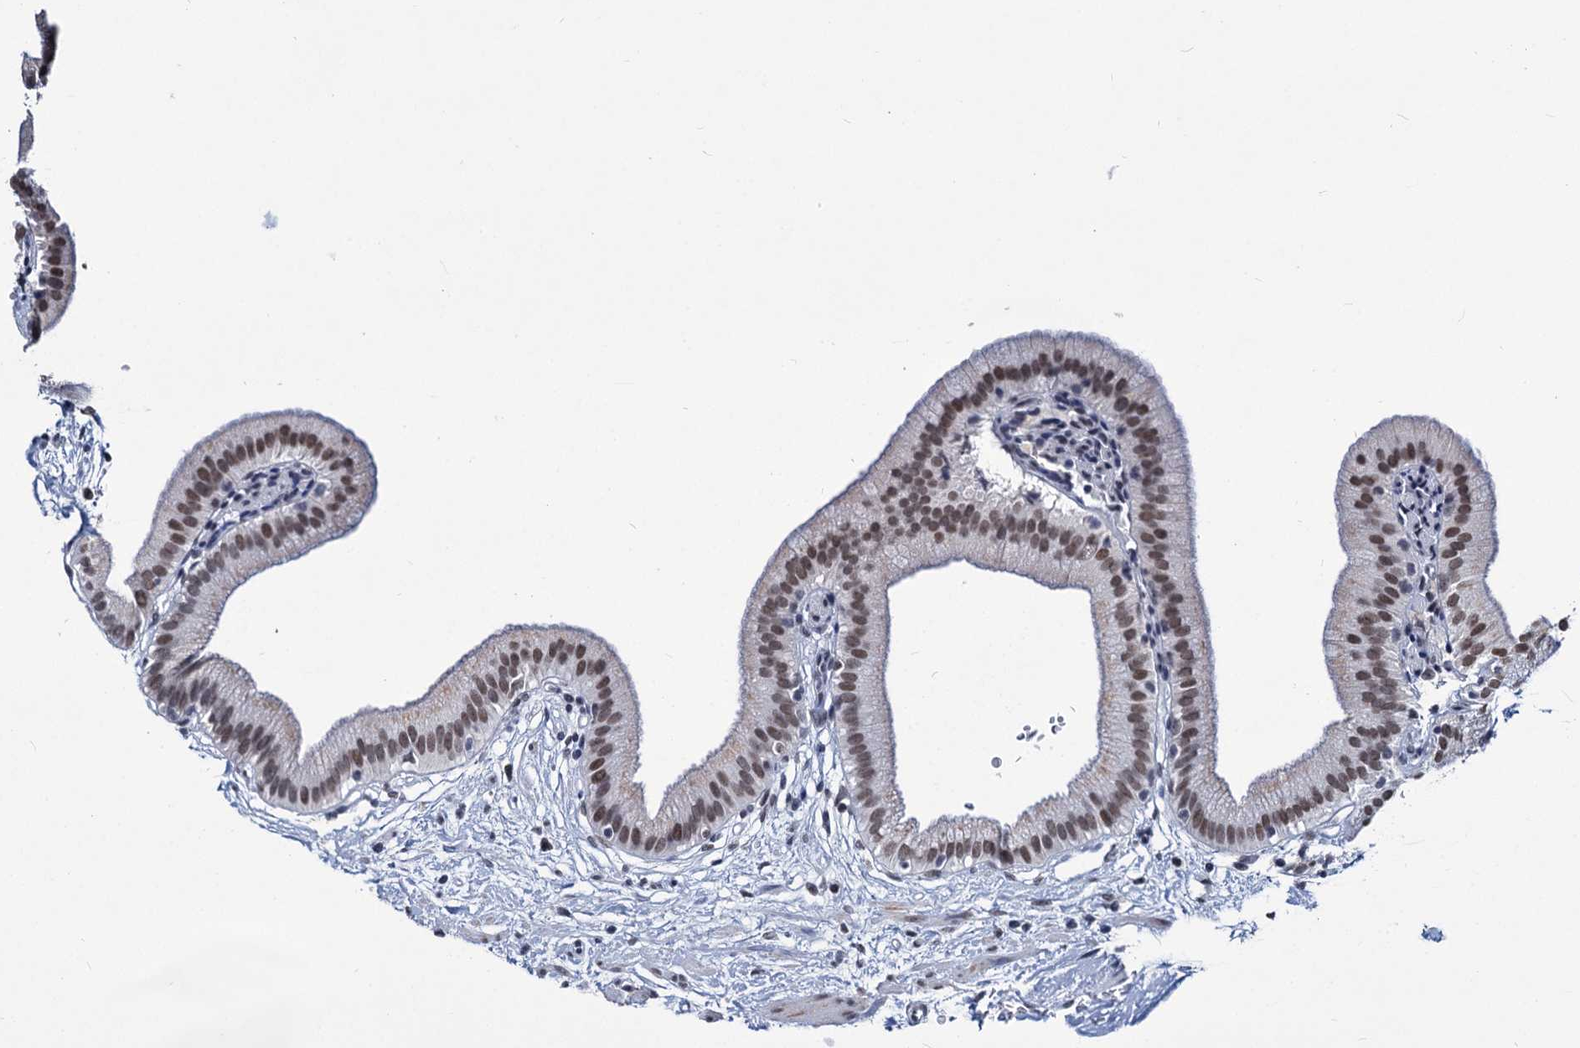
{"staining": {"intensity": "moderate", "quantity": ">75%", "location": "nuclear"}, "tissue": "gallbladder", "cell_type": "Glandular cells", "image_type": "normal", "snomed": [{"axis": "morphology", "description": "Normal tissue, NOS"}, {"axis": "topography", "description": "Gallbladder"}], "caption": "The image displays immunohistochemical staining of normal gallbladder. There is moderate nuclear staining is present in approximately >75% of glandular cells.", "gene": "PARPBP", "patient": {"sex": "male", "age": 55}}